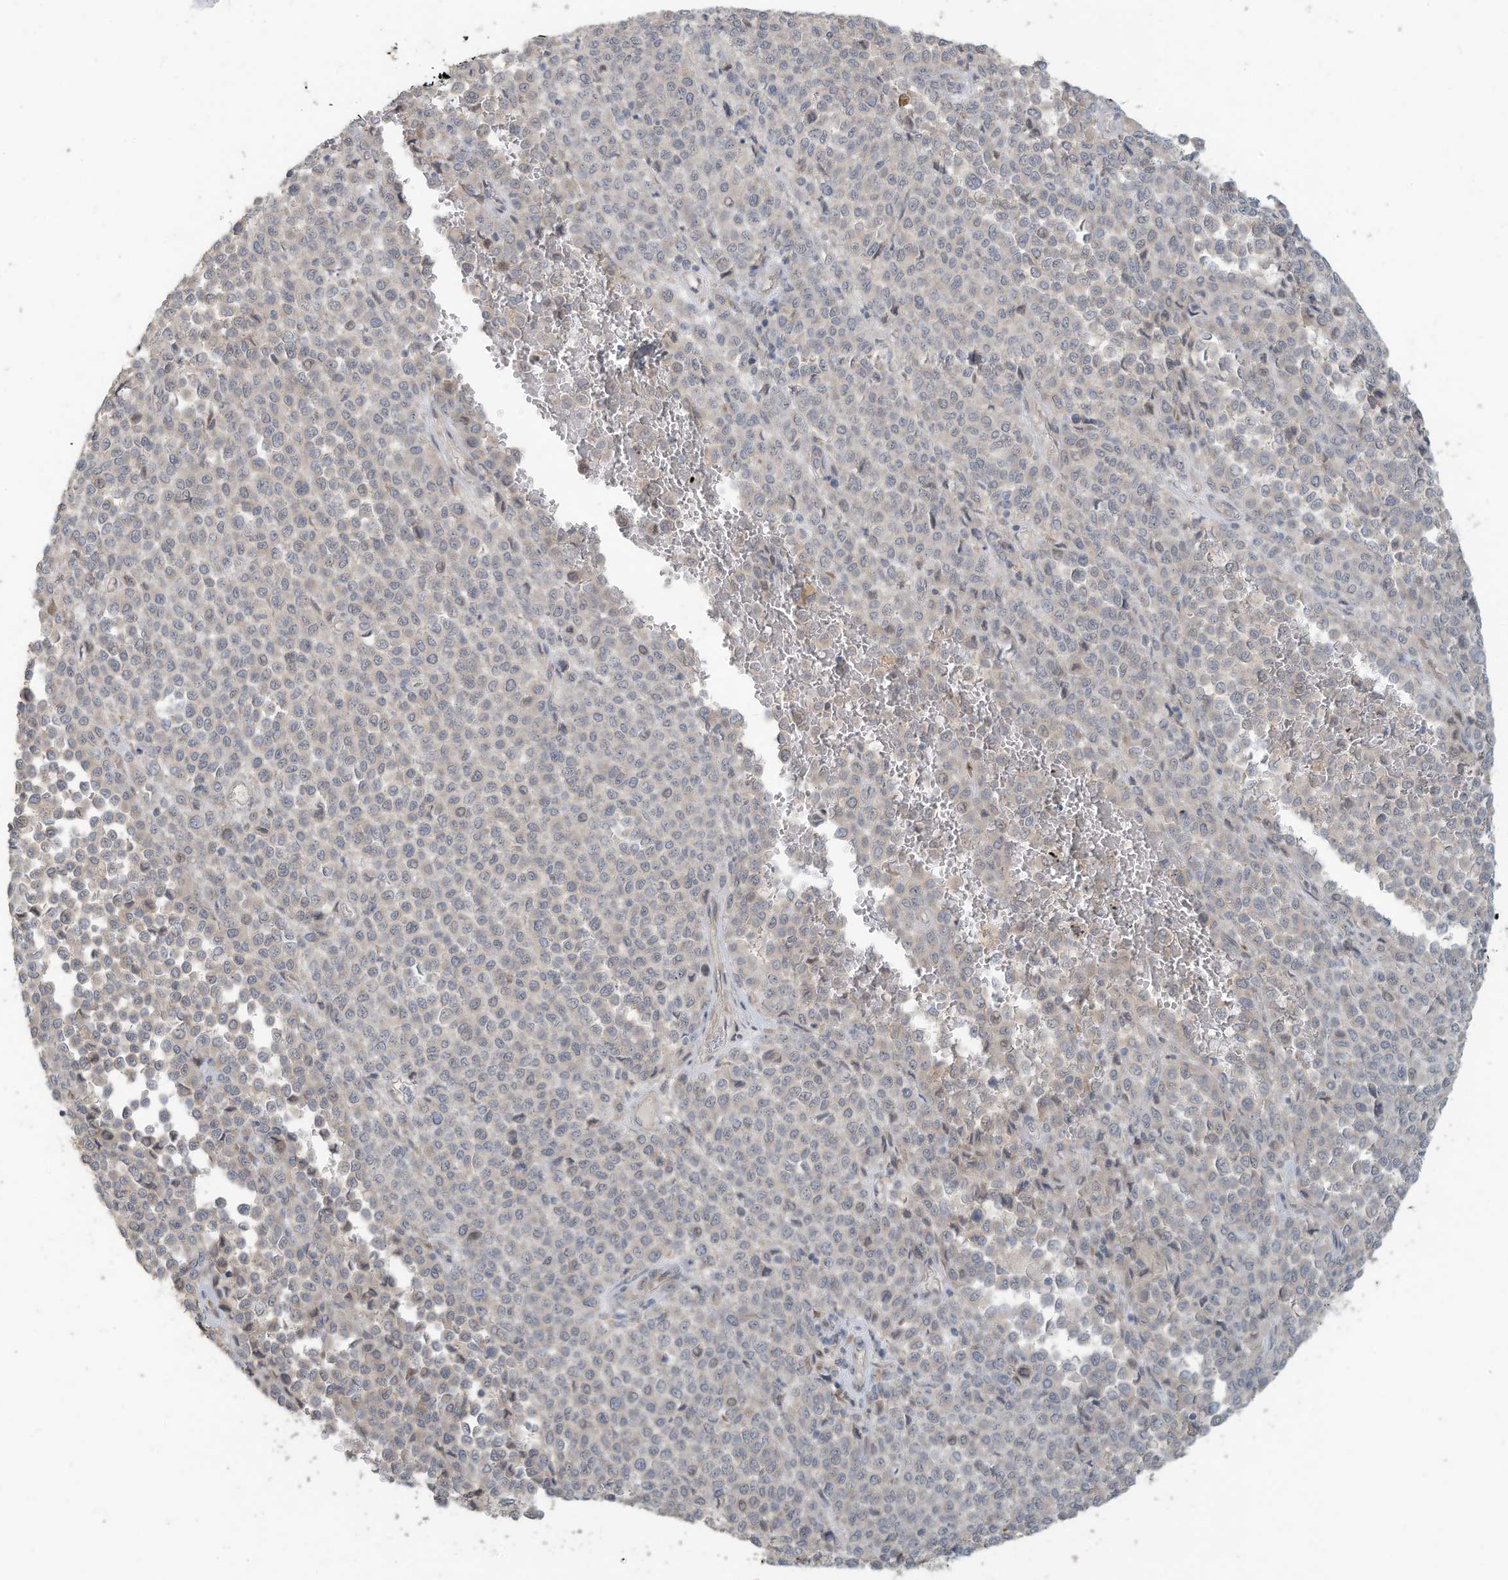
{"staining": {"intensity": "negative", "quantity": "none", "location": "none"}, "tissue": "melanoma", "cell_type": "Tumor cells", "image_type": "cancer", "snomed": [{"axis": "morphology", "description": "Malignant melanoma, Metastatic site"}, {"axis": "topography", "description": "Pancreas"}], "caption": "Melanoma stained for a protein using immunohistochemistry displays no positivity tumor cells.", "gene": "MAGIX", "patient": {"sex": "female", "age": 30}}